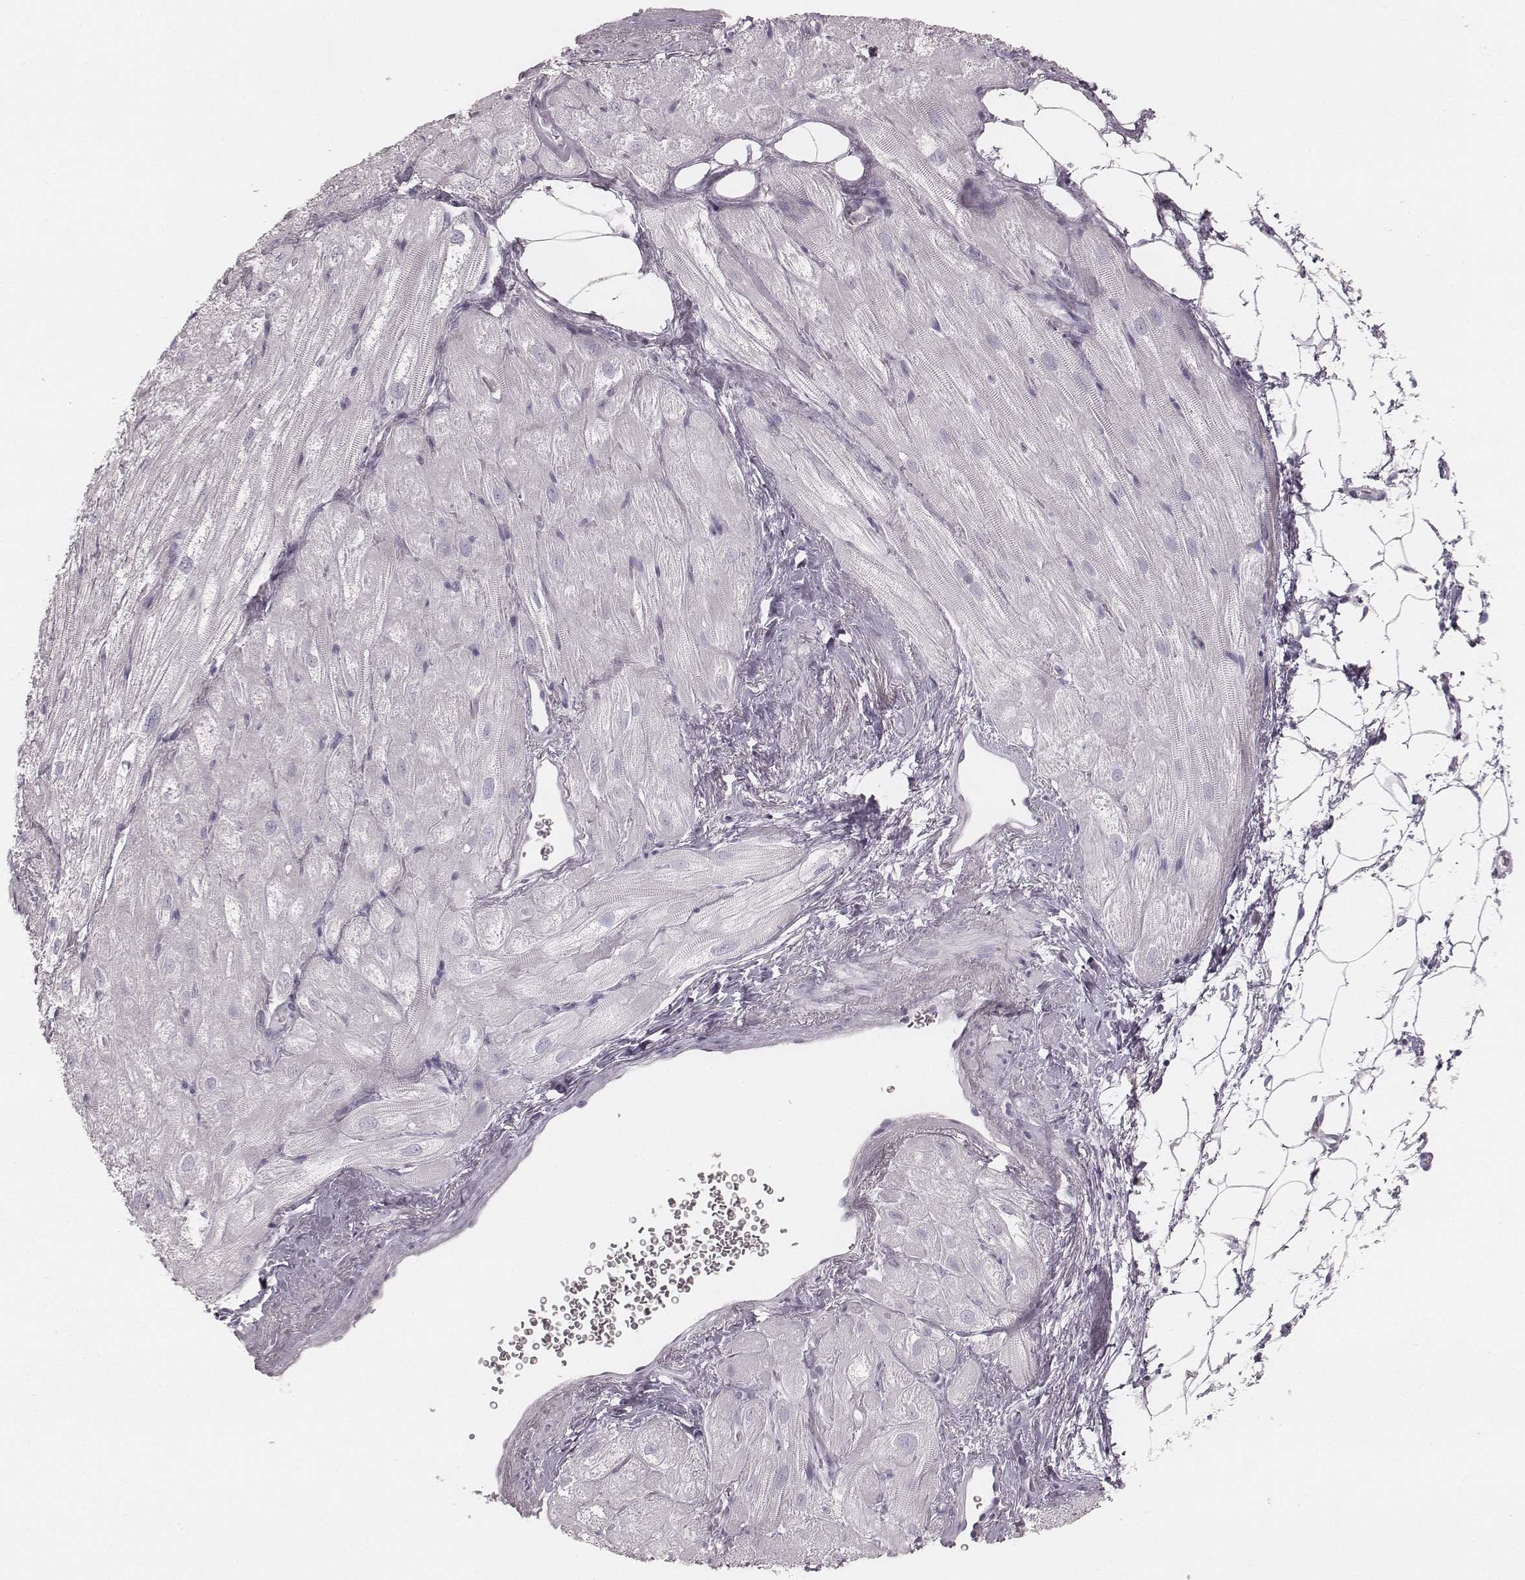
{"staining": {"intensity": "negative", "quantity": "none", "location": "none"}, "tissue": "heart muscle", "cell_type": "Cardiomyocytes", "image_type": "normal", "snomed": [{"axis": "morphology", "description": "Normal tissue, NOS"}, {"axis": "topography", "description": "Heart"}], "caption": "A micrograph of heart muscle stained for a protein displays no brown staining in cardiomyocytes. (Immunohistochemistry (ihc), brightfield microscopy, high magnification).", "gene": "ENSG00000285837", "patient": {"sex": "female", "age": 69}}